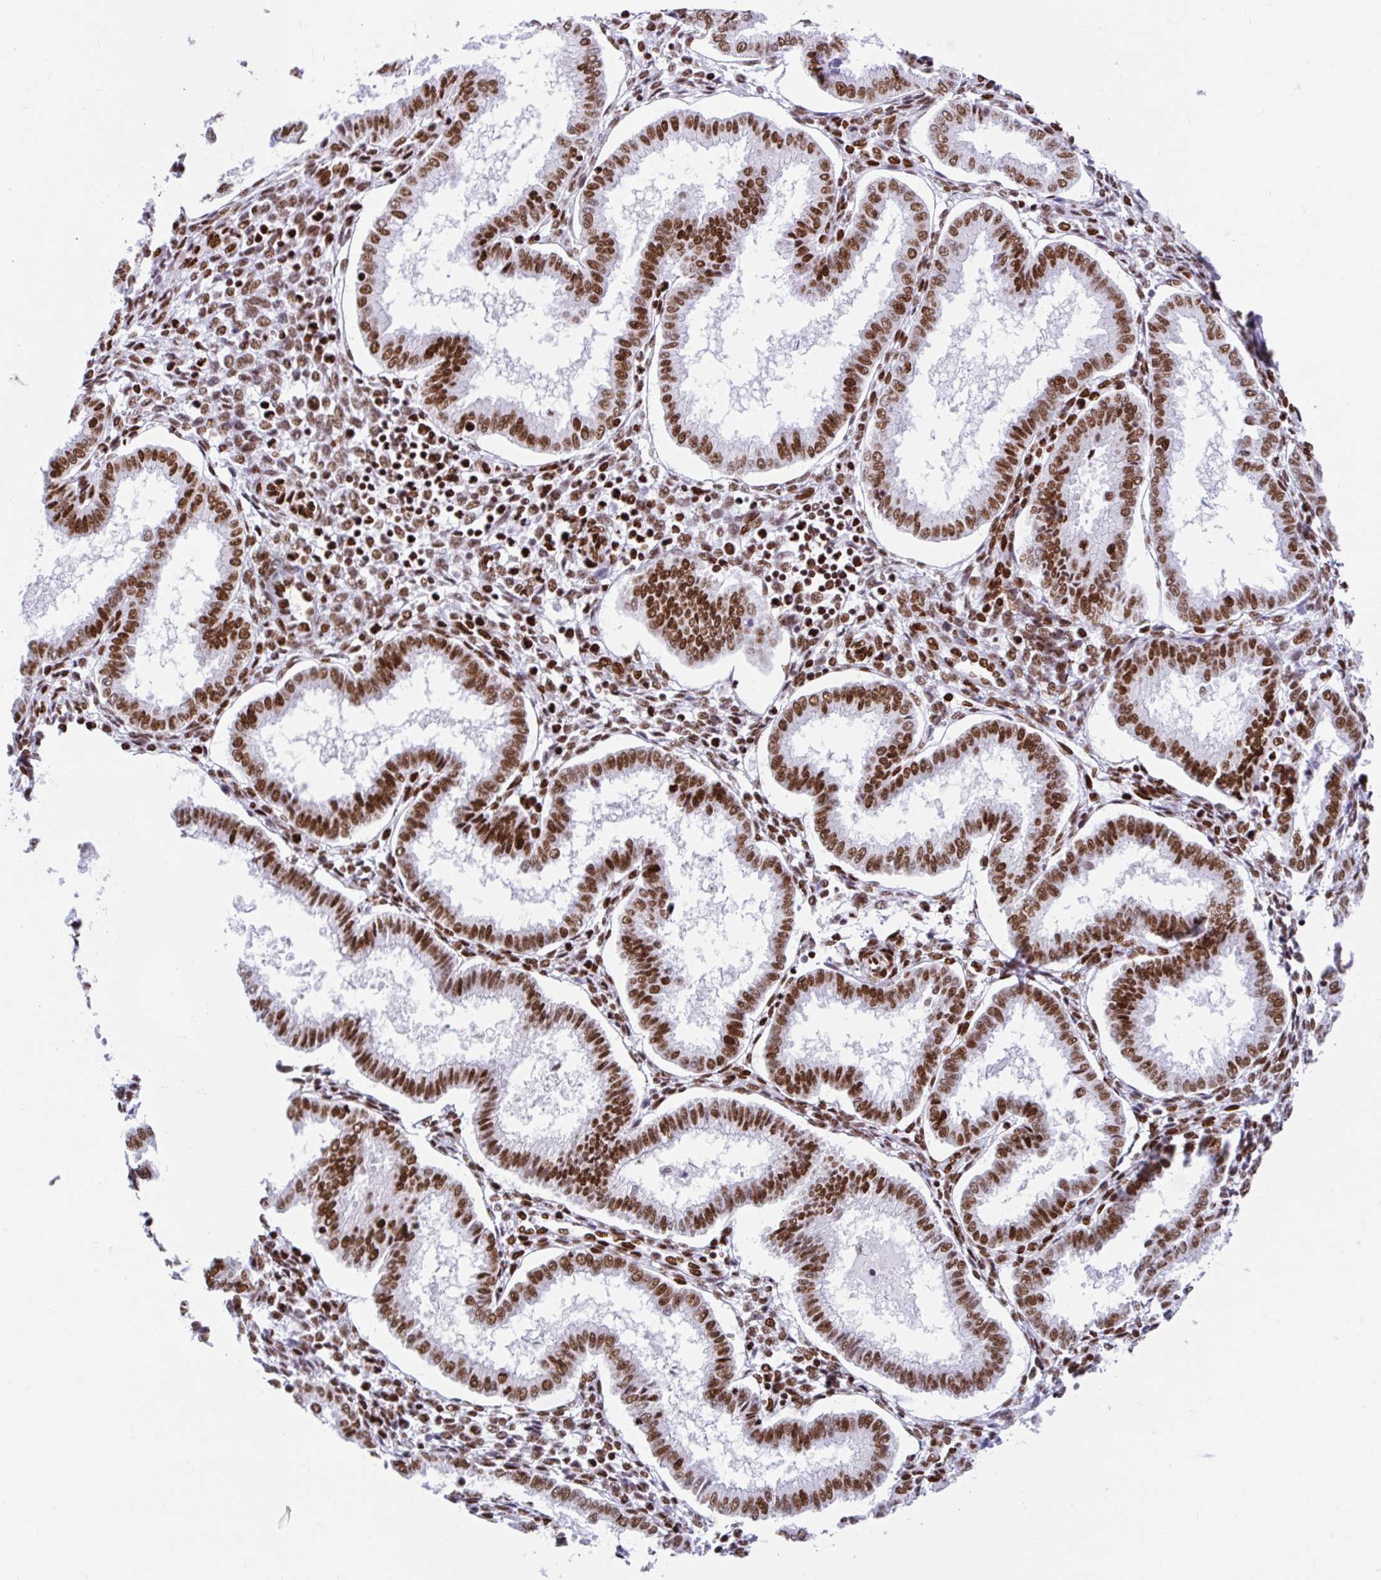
{"staining": {"intensity": "strong", "quantity": ">75%", "location": "nuclear"}, "tissue": "endometrium", "cell_type": "Cells in endometrial stroma", "image_type": "normal", "snomed": [{"axis": "morphology", "description": "Normal tissue, NOS"}, {"axis": "topography", "description": "Endometrium"}], "caption": "Unremarkable endometrium shows strong nuclear expression in approximately >75% of cells in endometrial stroma, visualized by immunohistochemistry.", "gene": "KHDRBS1", "patient": {"sex": "female", "age": 24}}